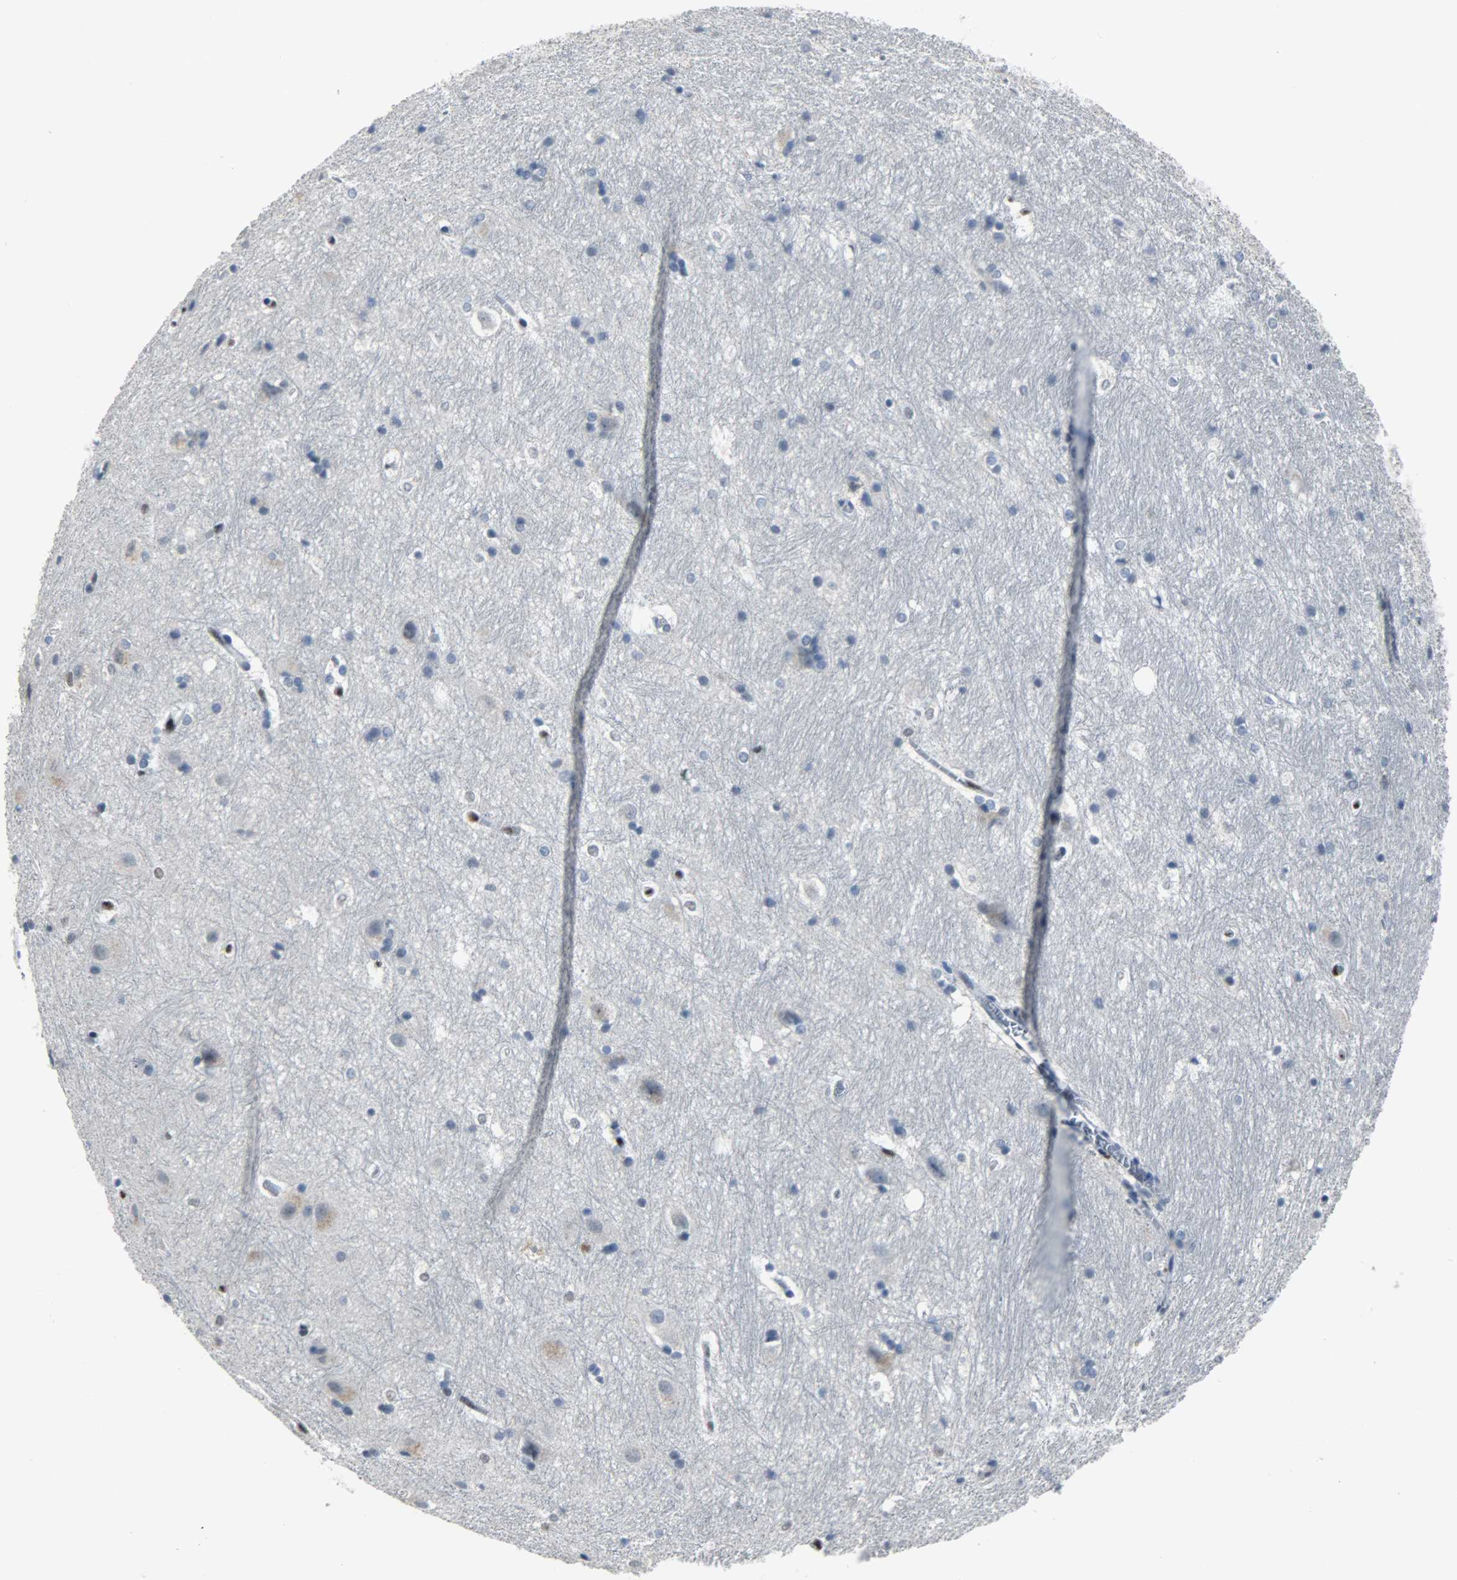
{"staining": {"intensity": "negative", "quantity": "none", "location": "none"}, "tissue": "hippocampus", "cell_type": "Glial cells", "image_type": "normal", "snomed": [{"axis": "morphology", "description": "Normal tissue, NOS"}, {"axis": "topography", "description": "Hippocampus"}], "caption": "This photomicrograph is of normal hippocampus stained with IHC to label a protein in brown with the nuclei are counter-stained blue. There is no staining in glial cells.", "gene": "PPARG", "patient": {"sex": "female", "age": 19}}